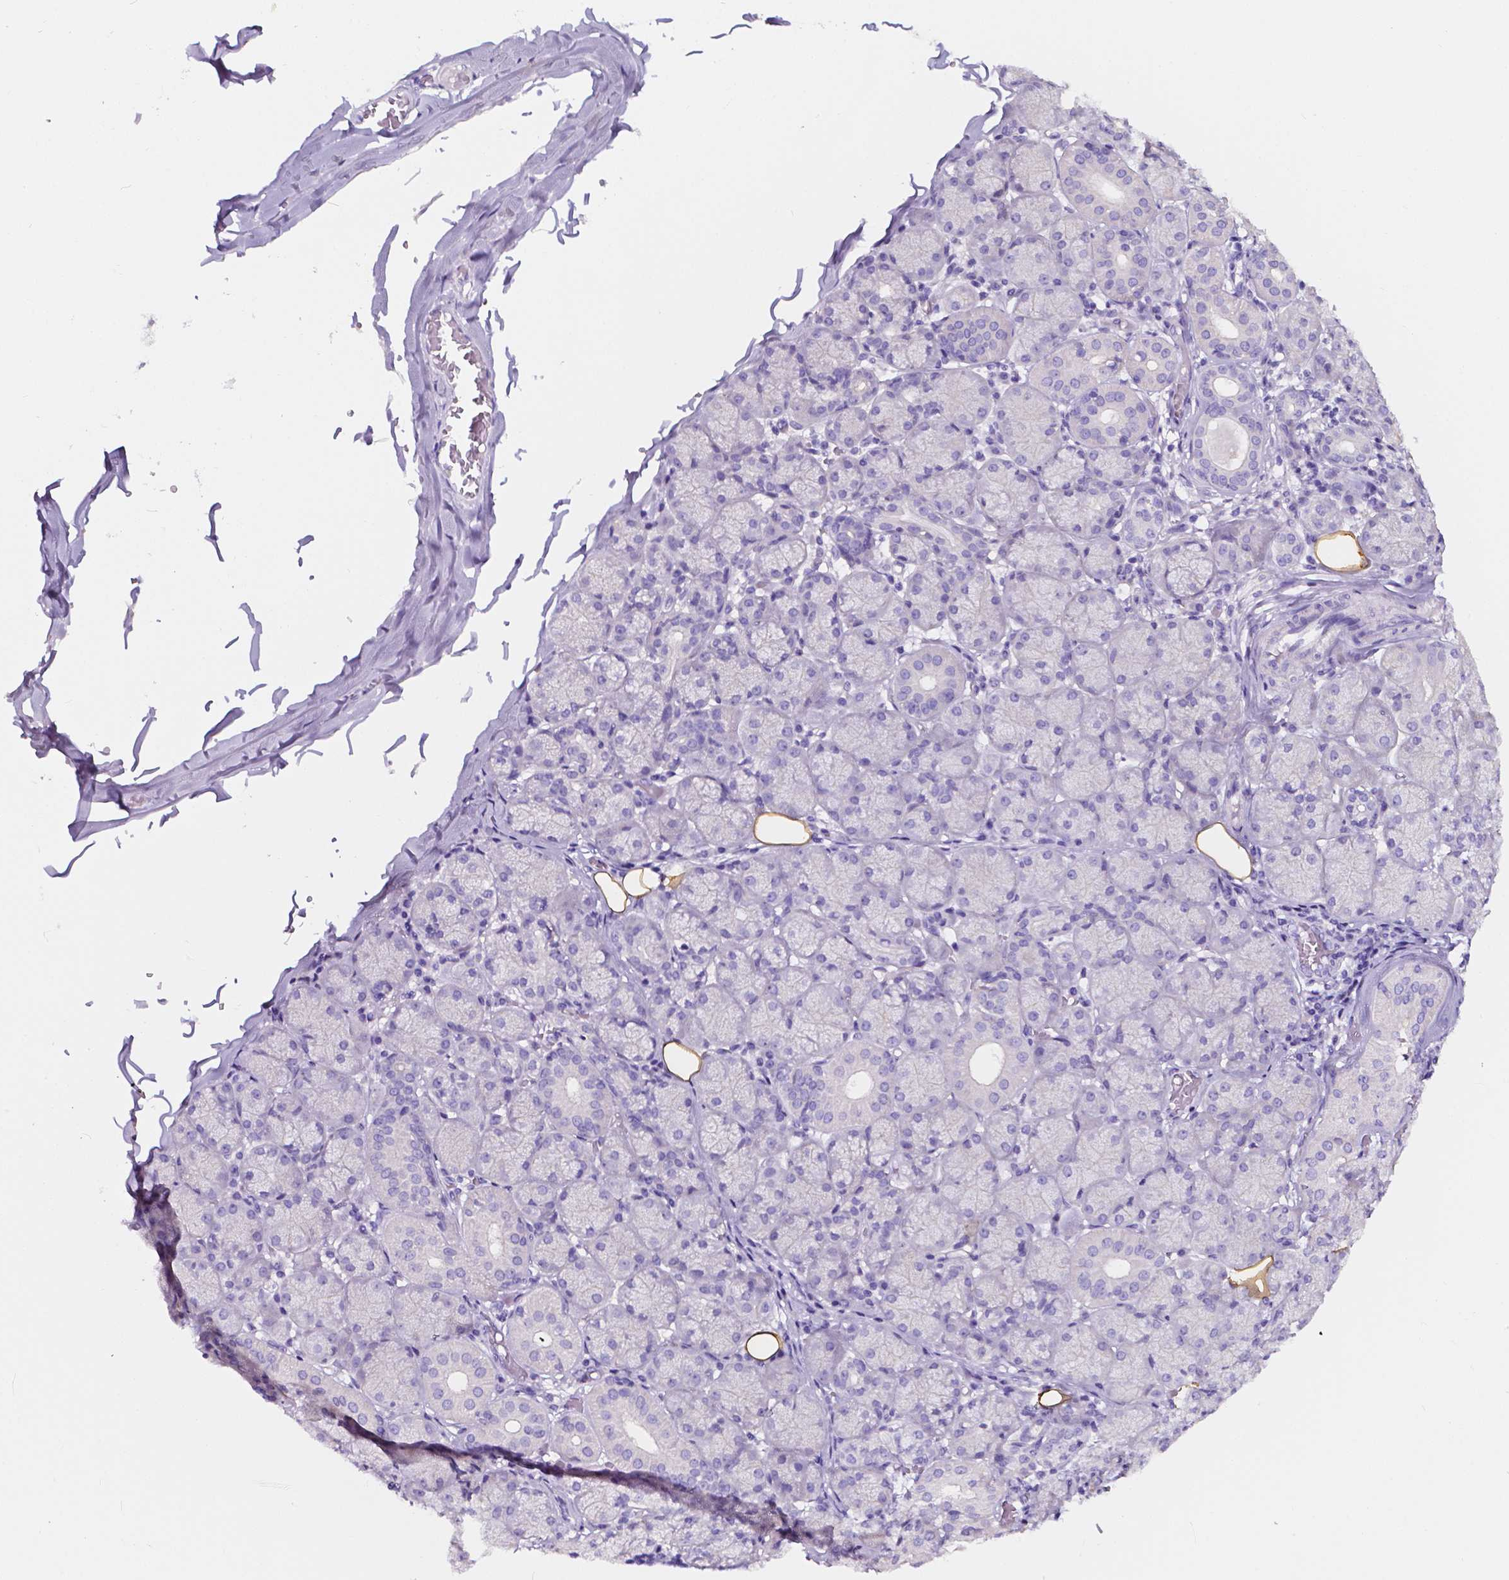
{"staining": {"intensity": "negative", "quantity": "none", "location": "none"}, "tissue": "salivary gland", "cell_type": "Glandular cells", "image_type": "normal", "snomed": [{"axis": "morphology", "description": "Normal tissue, NOS"}, {"axis": "topography", "description": "Salivary gland"}, {"axis": "topography", "description": "Peripheral nerve tissue"}], "caption": "Immunohistochemistry (IHC) image of normal salivary gland: salivary gland stained with DAB (3,3'-diaminobenzidine) displays no significant protein staining in glandular cells.", "gene": "CLSTN2", "patient": {"sex": "female", "age": 24}}